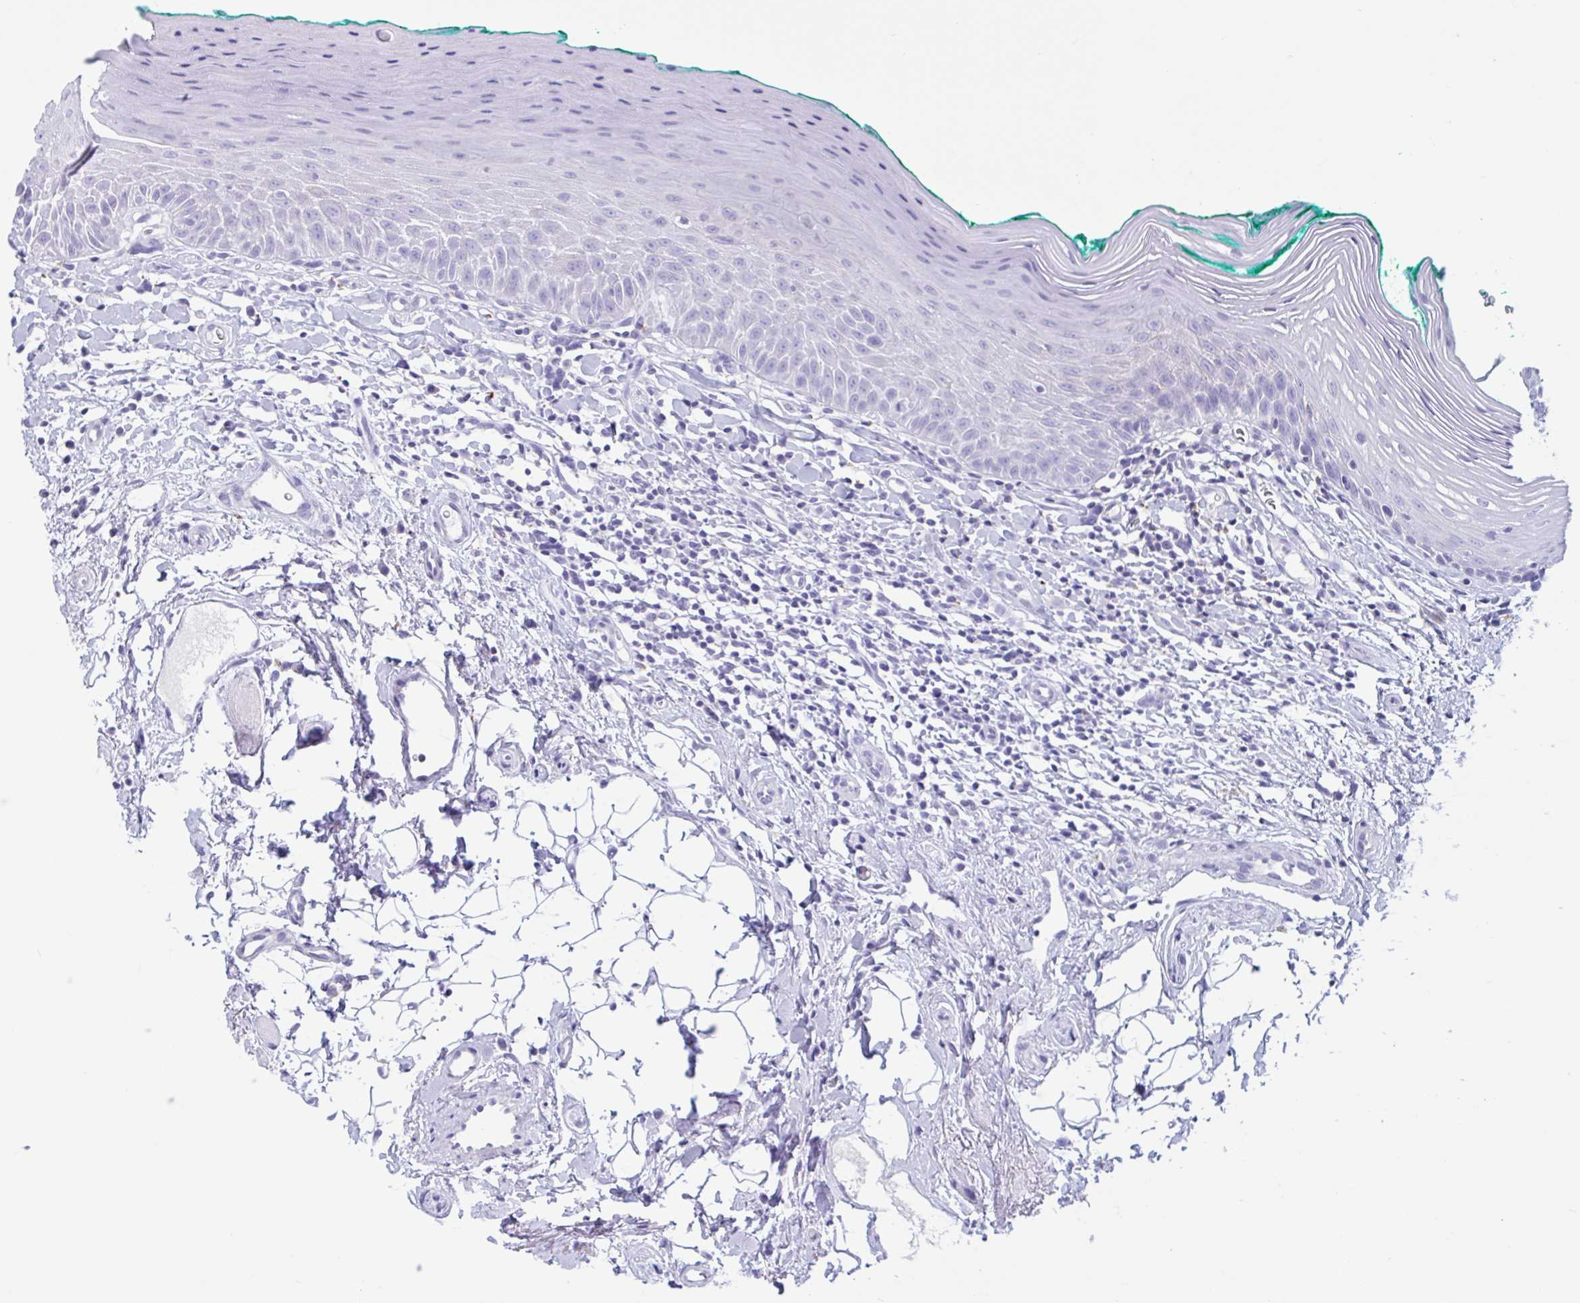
{"staining": {"intensity": "negative", "quantity": "none", "location": "none"}, "tissue": "oral mucosa", "cell_type": "Squamous epithelial cells", "image_type": "normal", "snomed": [{"axis": "morphology", "description": "Normal tissue, NOS"}, {"axis": "topography", "description": "Oral tissue"}, {"axis": "topography", "description": "Tounge, NOS"}], "caption": "Protein analysis of benign oral mucosa demonstrates no significant expression in squamous epithelial cells.", "gene": "XCL1", "patient": {"sex": "male", "age": 83}}